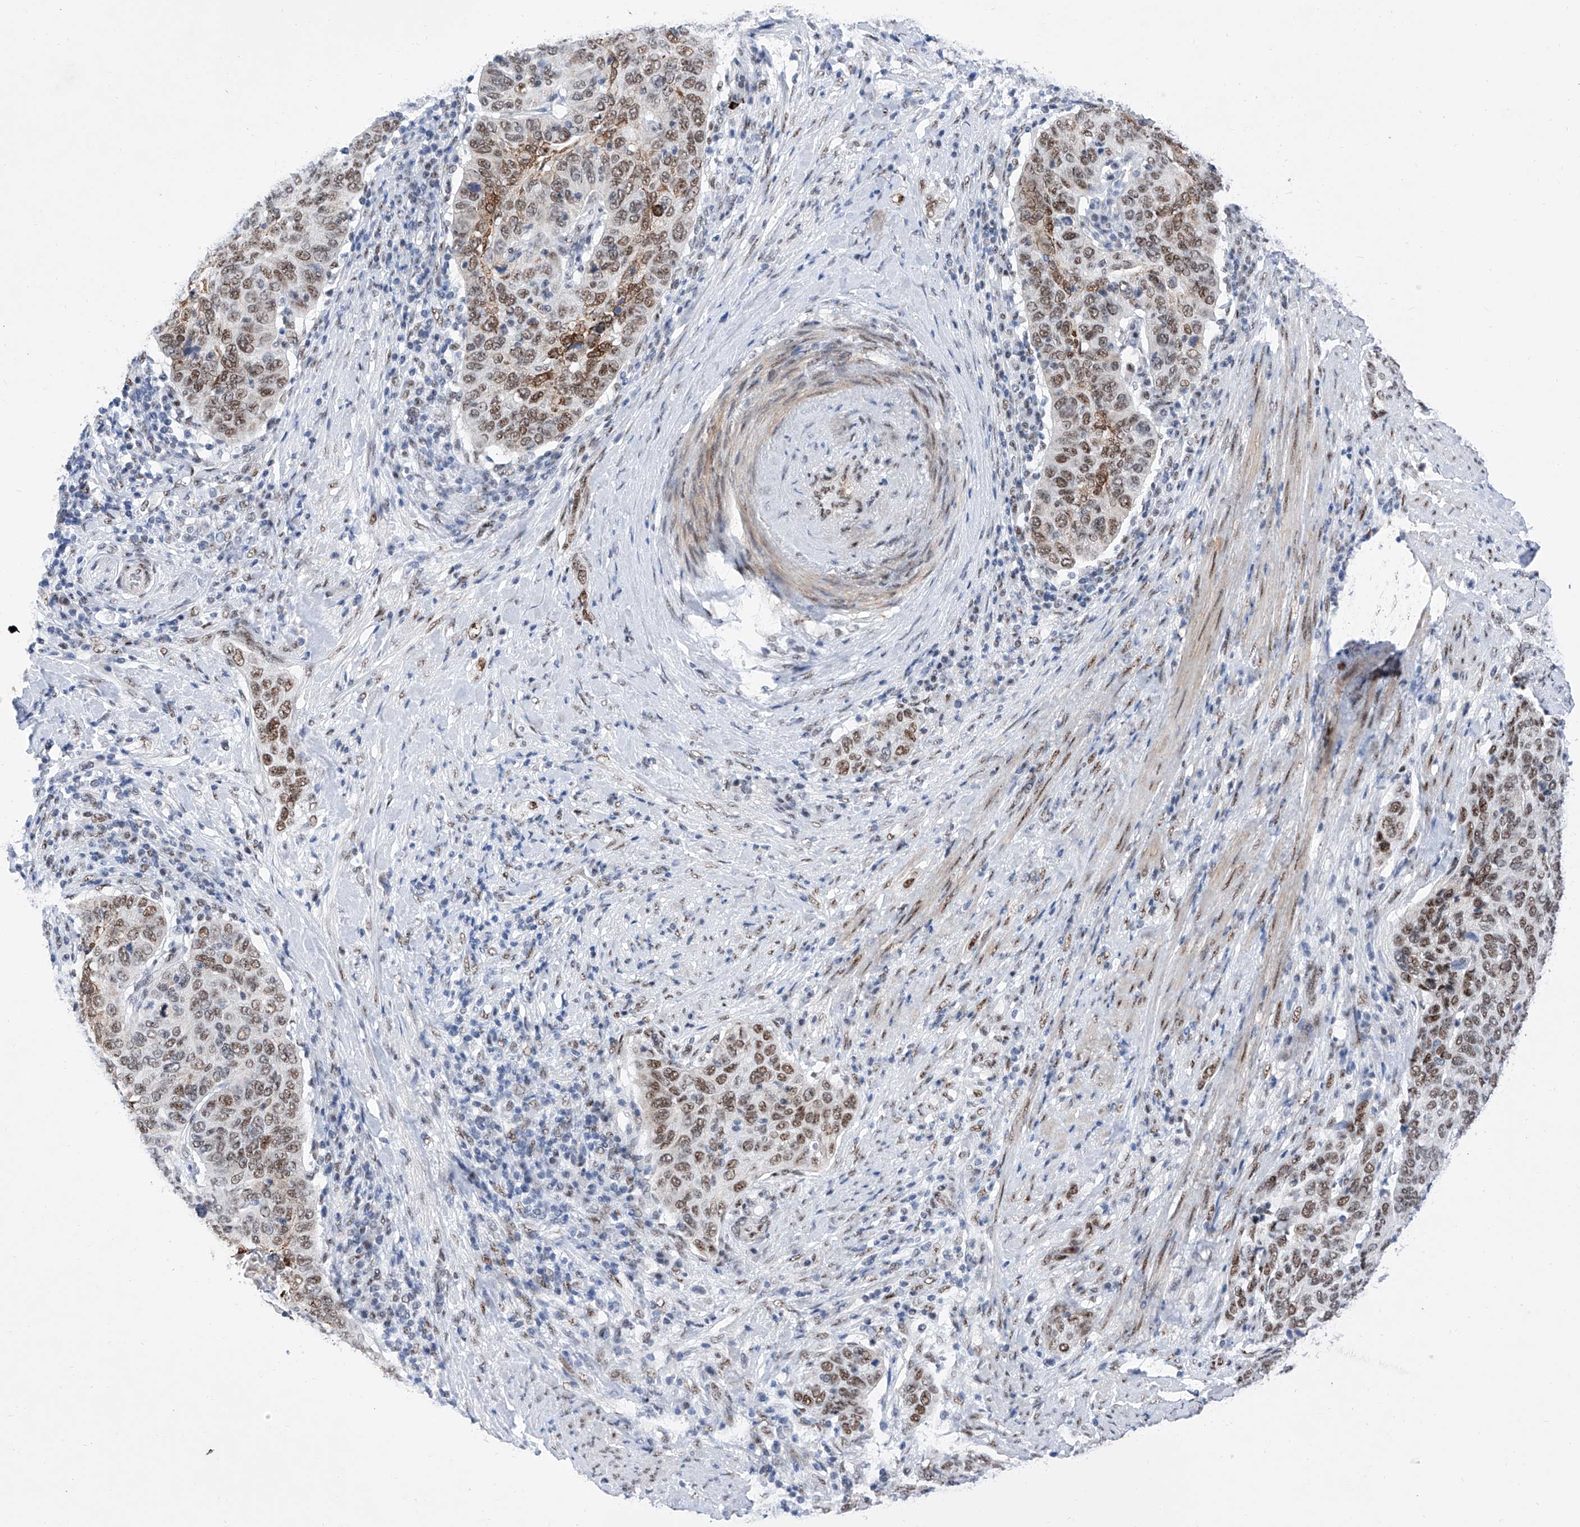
{"staining": {"intensity": "moderate", "quantity": ">75%", "location": "nuclear"}, "tissue": "cervical cancer", "cell_type": "Tumor cells", "image_type": "cancer", "snomed": [{"axis": "morphology", "description": "Squamous cell carcinoma, NOS"}, {"axis": "topography", "description": "Cervix"}], "caption": "Tumor cells exhibit moderate nuclear positivity in about >75% of cells in cervical squamous cell carcinoma. (DAB IHC with brightfield microscopy, high magnification).", "gene": "ATN1", "patient": {"sex": "female", "age": 60}}